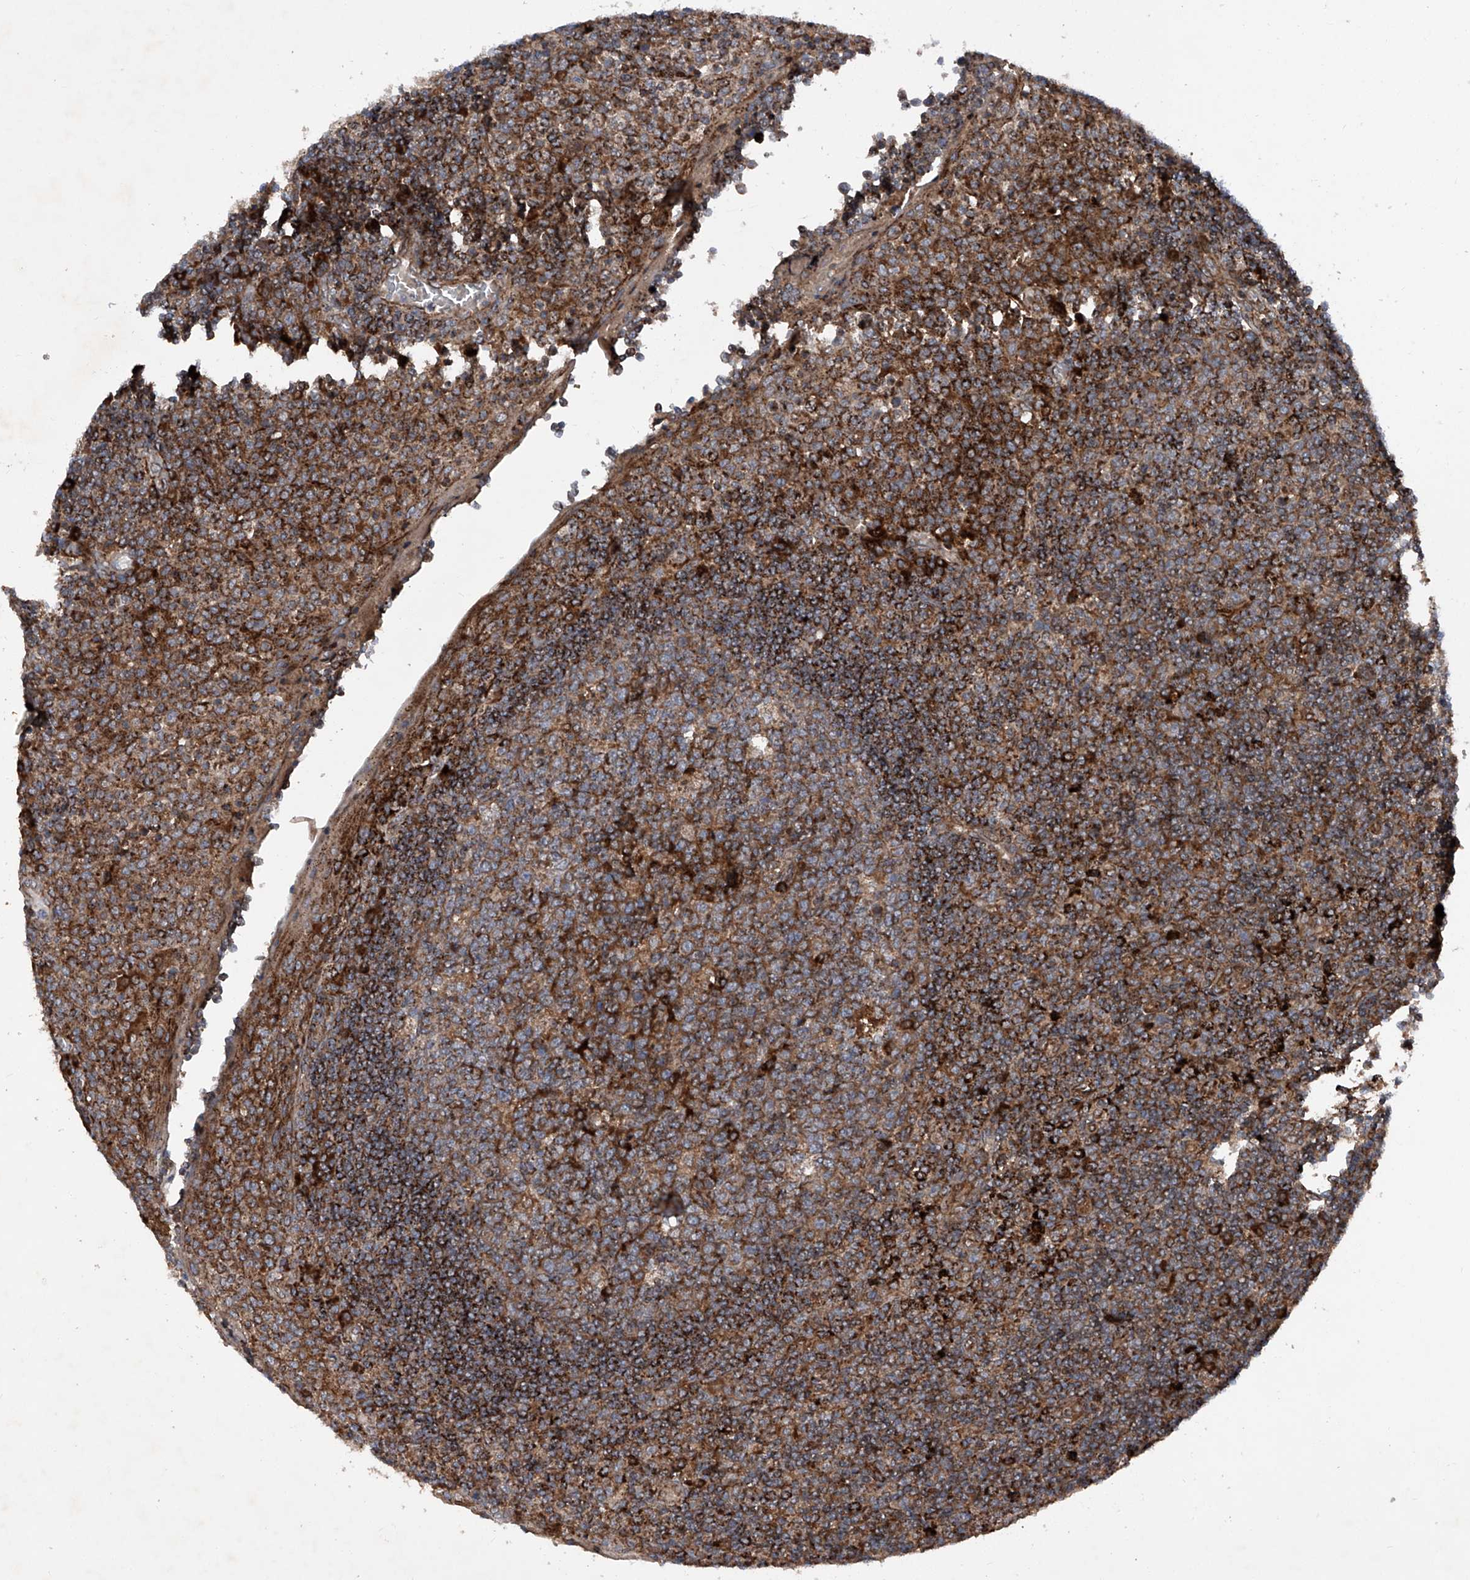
{"staining": {"intensity": "moderate", "quantity": ">75%", "location": "cytoplasmic/membranous"}, "tissue": "tonsil", "cell_type": "Germinal center cells", "image_type": "normal", "snomed": [{"axis": "morphology", "description": "Normal tissue, NOS"}, {"axis": "topography", "description": "Tonsil"}], "caption": "A high-resolution micrograph shows immunohistochemistry (IHC) staining of benign tonsil, which shows moderate cytoplasmic/membranous staining in approximately >75% of germinal center cells. (DAB (3,3'-diaminobenzidine) IHC, brown staining for protein, blue staining for nuclei).", "gene": "DAD1", "patient": {"sex": "female", "age": 19}}